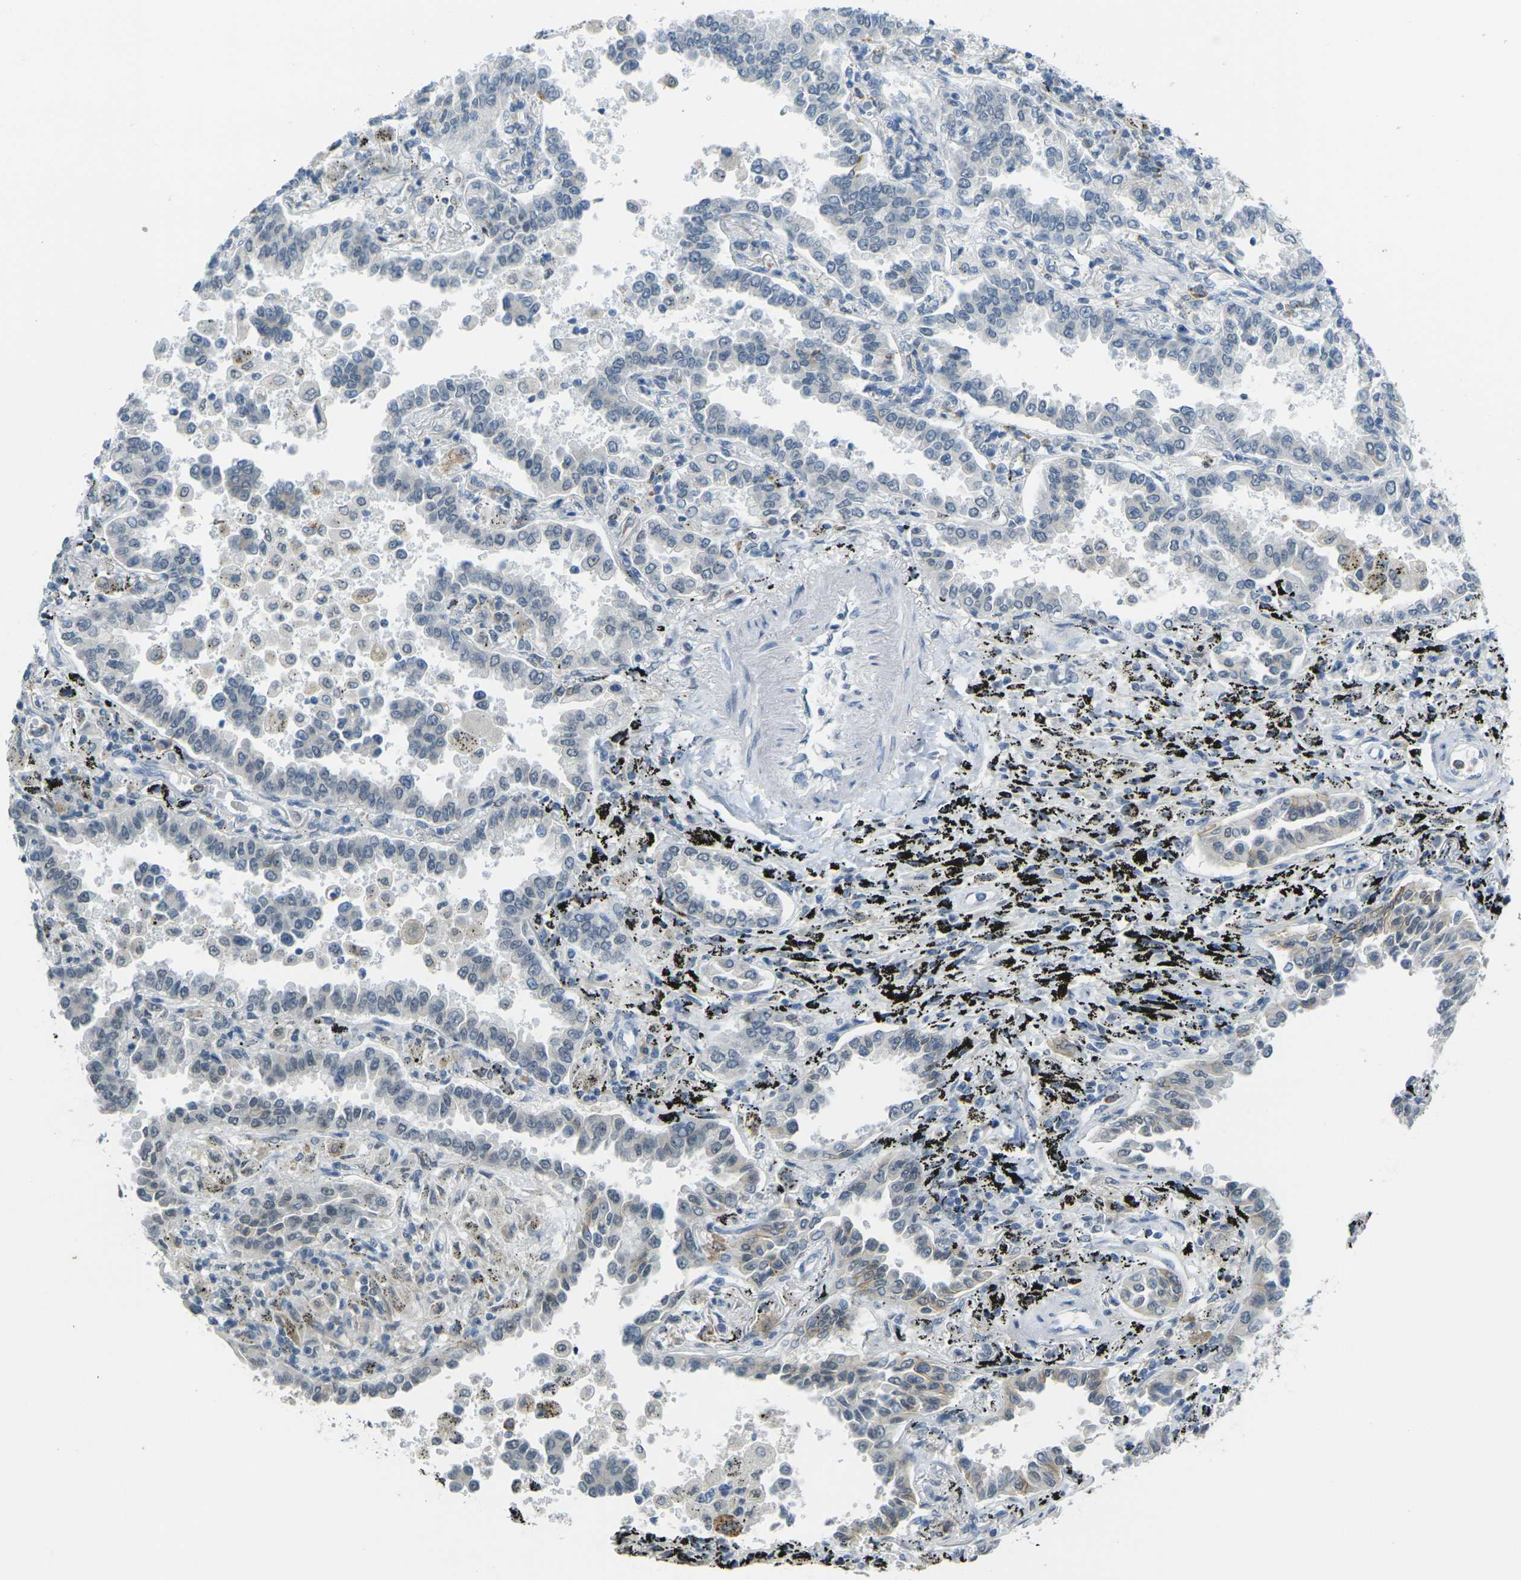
{"staining": {"intensity": "weak", "quantity": "<25%", "location": "cytoplasmic/membranous"}, "tissue": "lung cancer", "cell_type": "Tumor cells", "image_type": "cancer", "snomed": [{"axis": "morphology", "description": "Normal tissue, NOS"}, {"axis": "morphology", "description": "Adenocarcinoma, NOS"}, {"axis": "topography", "description": "Lung"}], "caption": "Tumor cells are negative for brown protein staining in lung cancer (adenocarcinoma). (Stains: DAB immunohistochemistry (IHC) with hematoxylin counter stain, Microscopy: brightfield microscopy at high magnification).", "gene": "SPTBN2", "patient": {"sex": "male", "age": 59}}